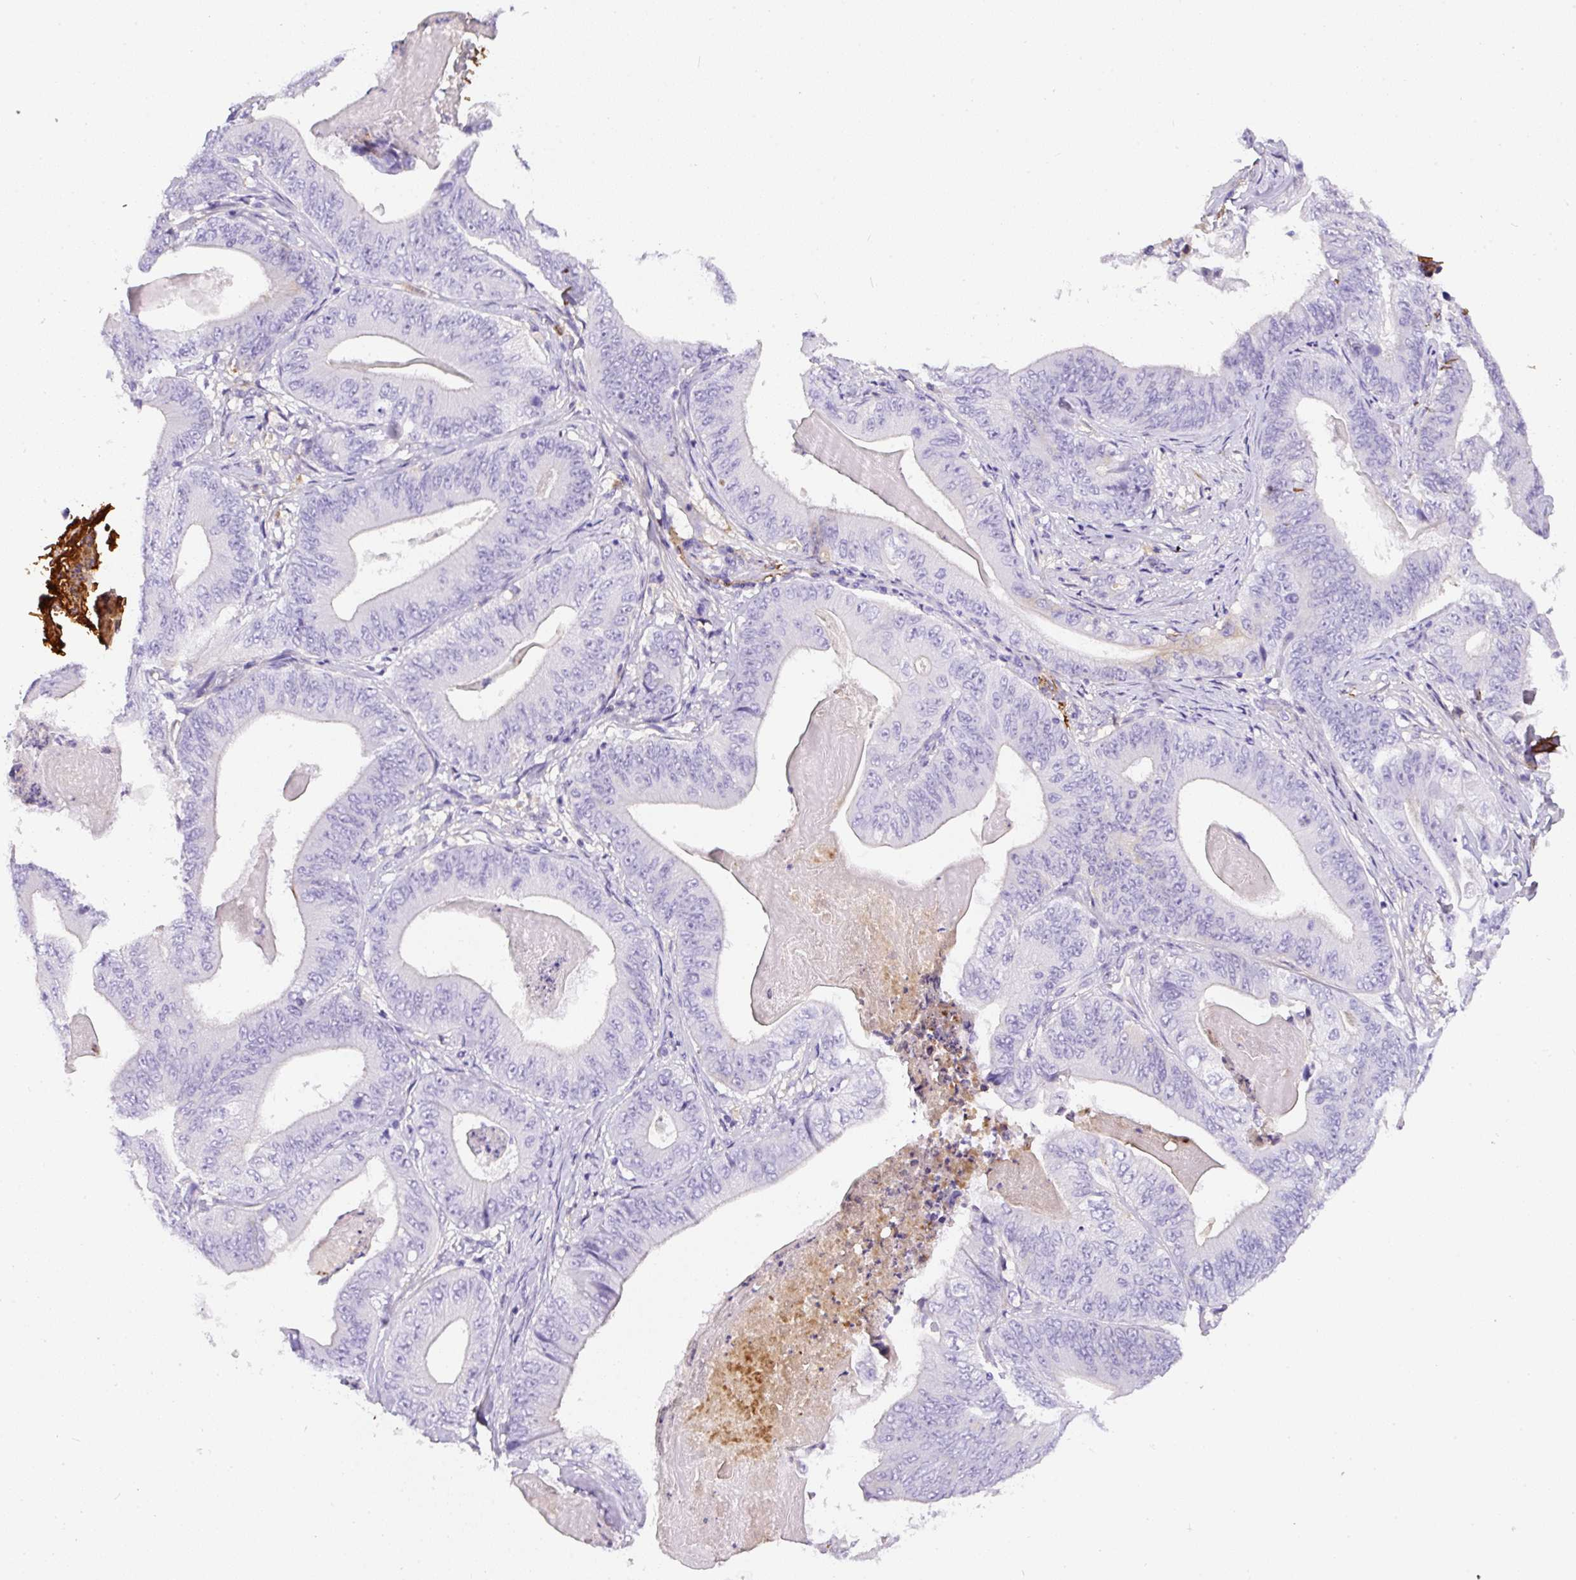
{"staining": {"intensity": "negative", "quantity": "none", "location": "none"}, "tissue": "stomach cancer", "cell_type": "Tumor cells", "image_type": "cancer", "snomed": [{"axis": "morphology", "description": "Adenocarcinoma, NOS"}, {"axis": "topography", "description": "Stomach"}], "caption": "The histopathology image shows no staining of tumor cells in adenocarcinoma (stomach).", "gene": "APCS", "patient": {"sex": "female", "age": 73}}